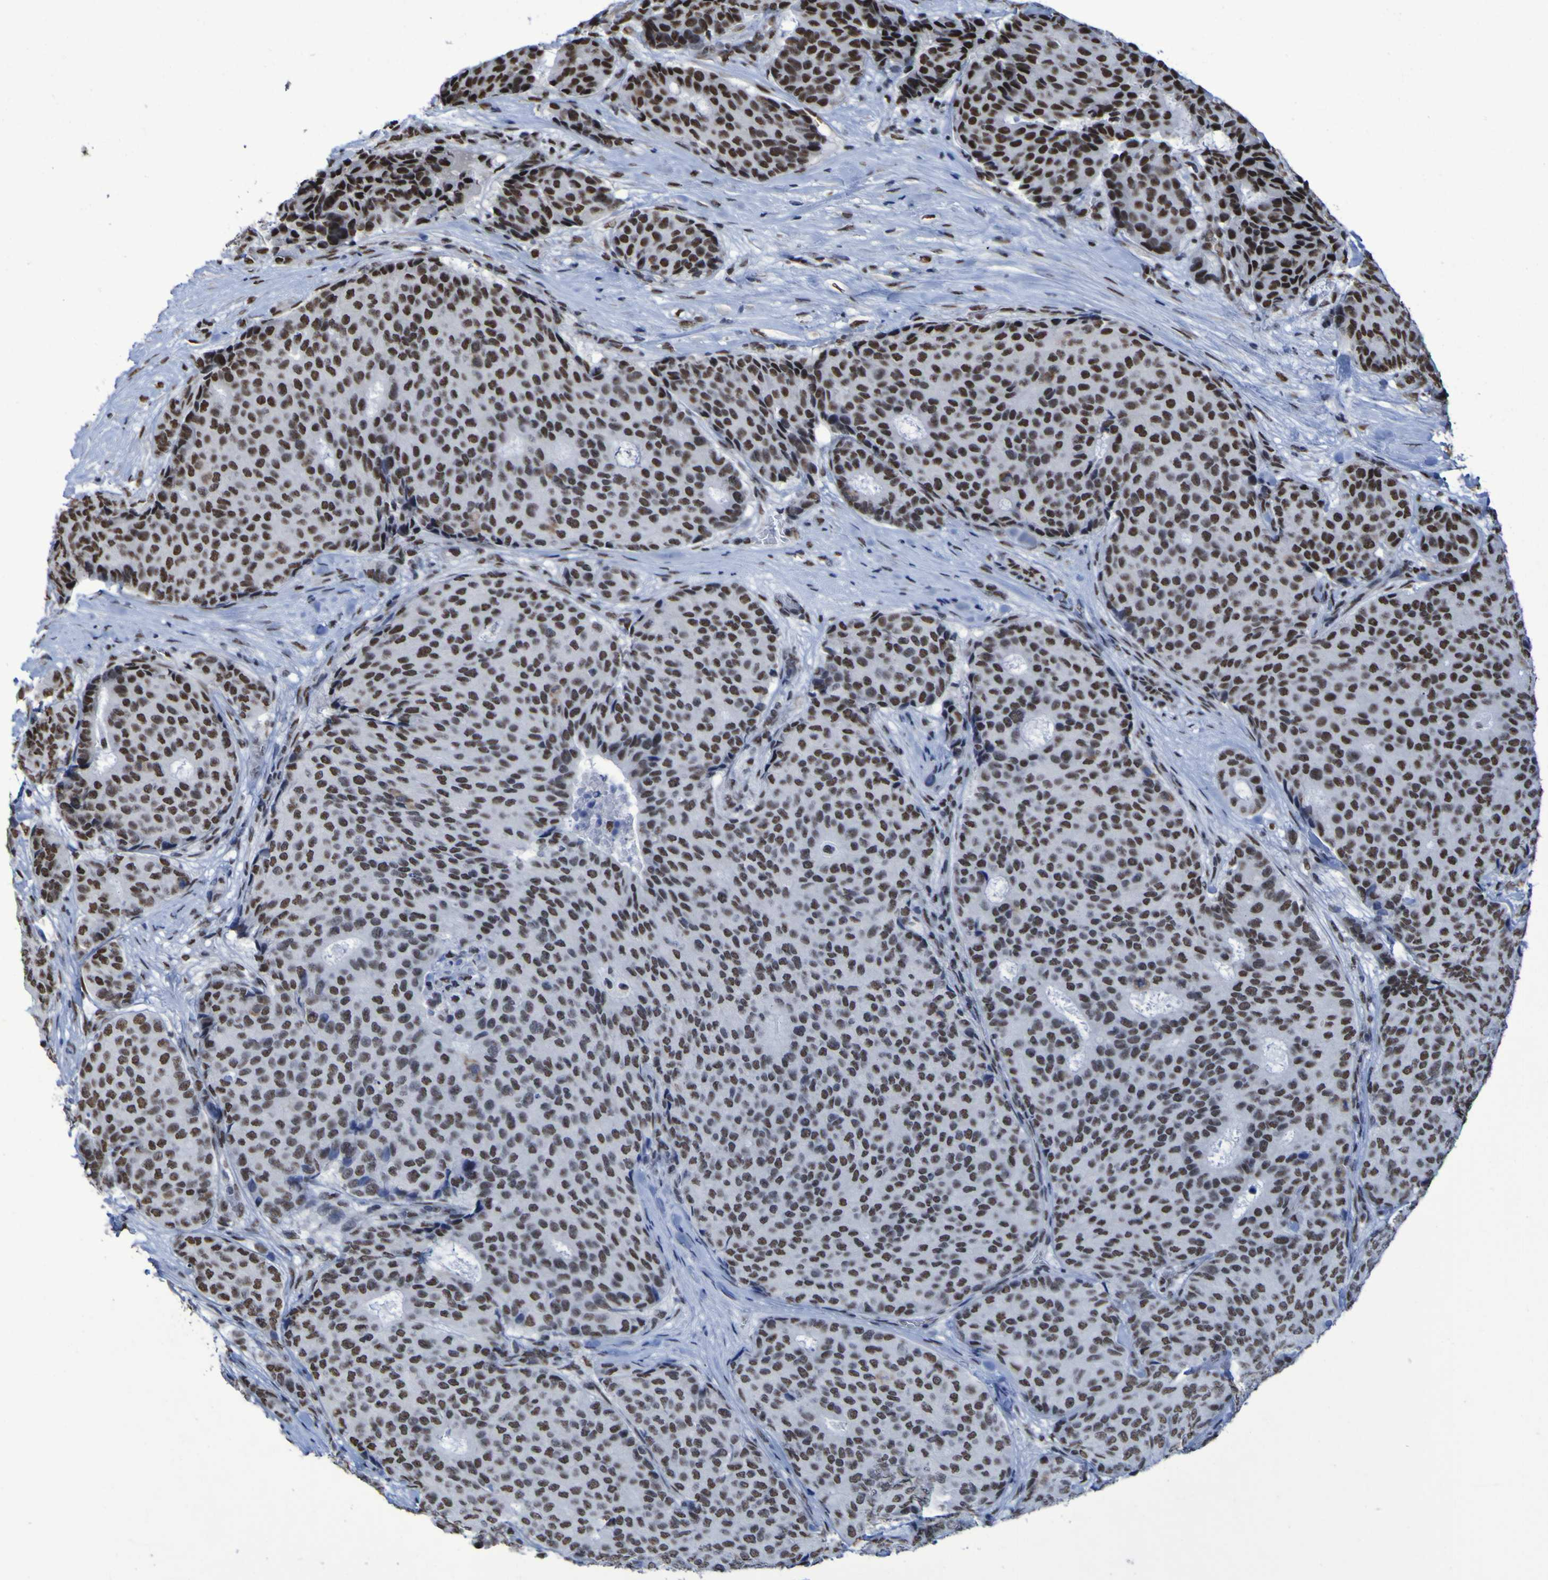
{"staining": {"intensity": "strong", "quantity": ">75%", "location": "nuclear"}, "tissue": "breast cancer", "cell_type": "Tumor cells", "image_type": "cancer", "snomed": [{"axis": "morphology", "description": "Duct carcinoma"}, {"axis": "topography", "description": "Breast"}], "caption": "Immunohistochemistry (IHC) (DAB) staining of human breast infiltrating ductal carcinoma shows strong nuclear protein staining in approximately >75% of tumor cells.", "gene": "HNRNPR", "patient": {"sex": "female", "age": 75}}